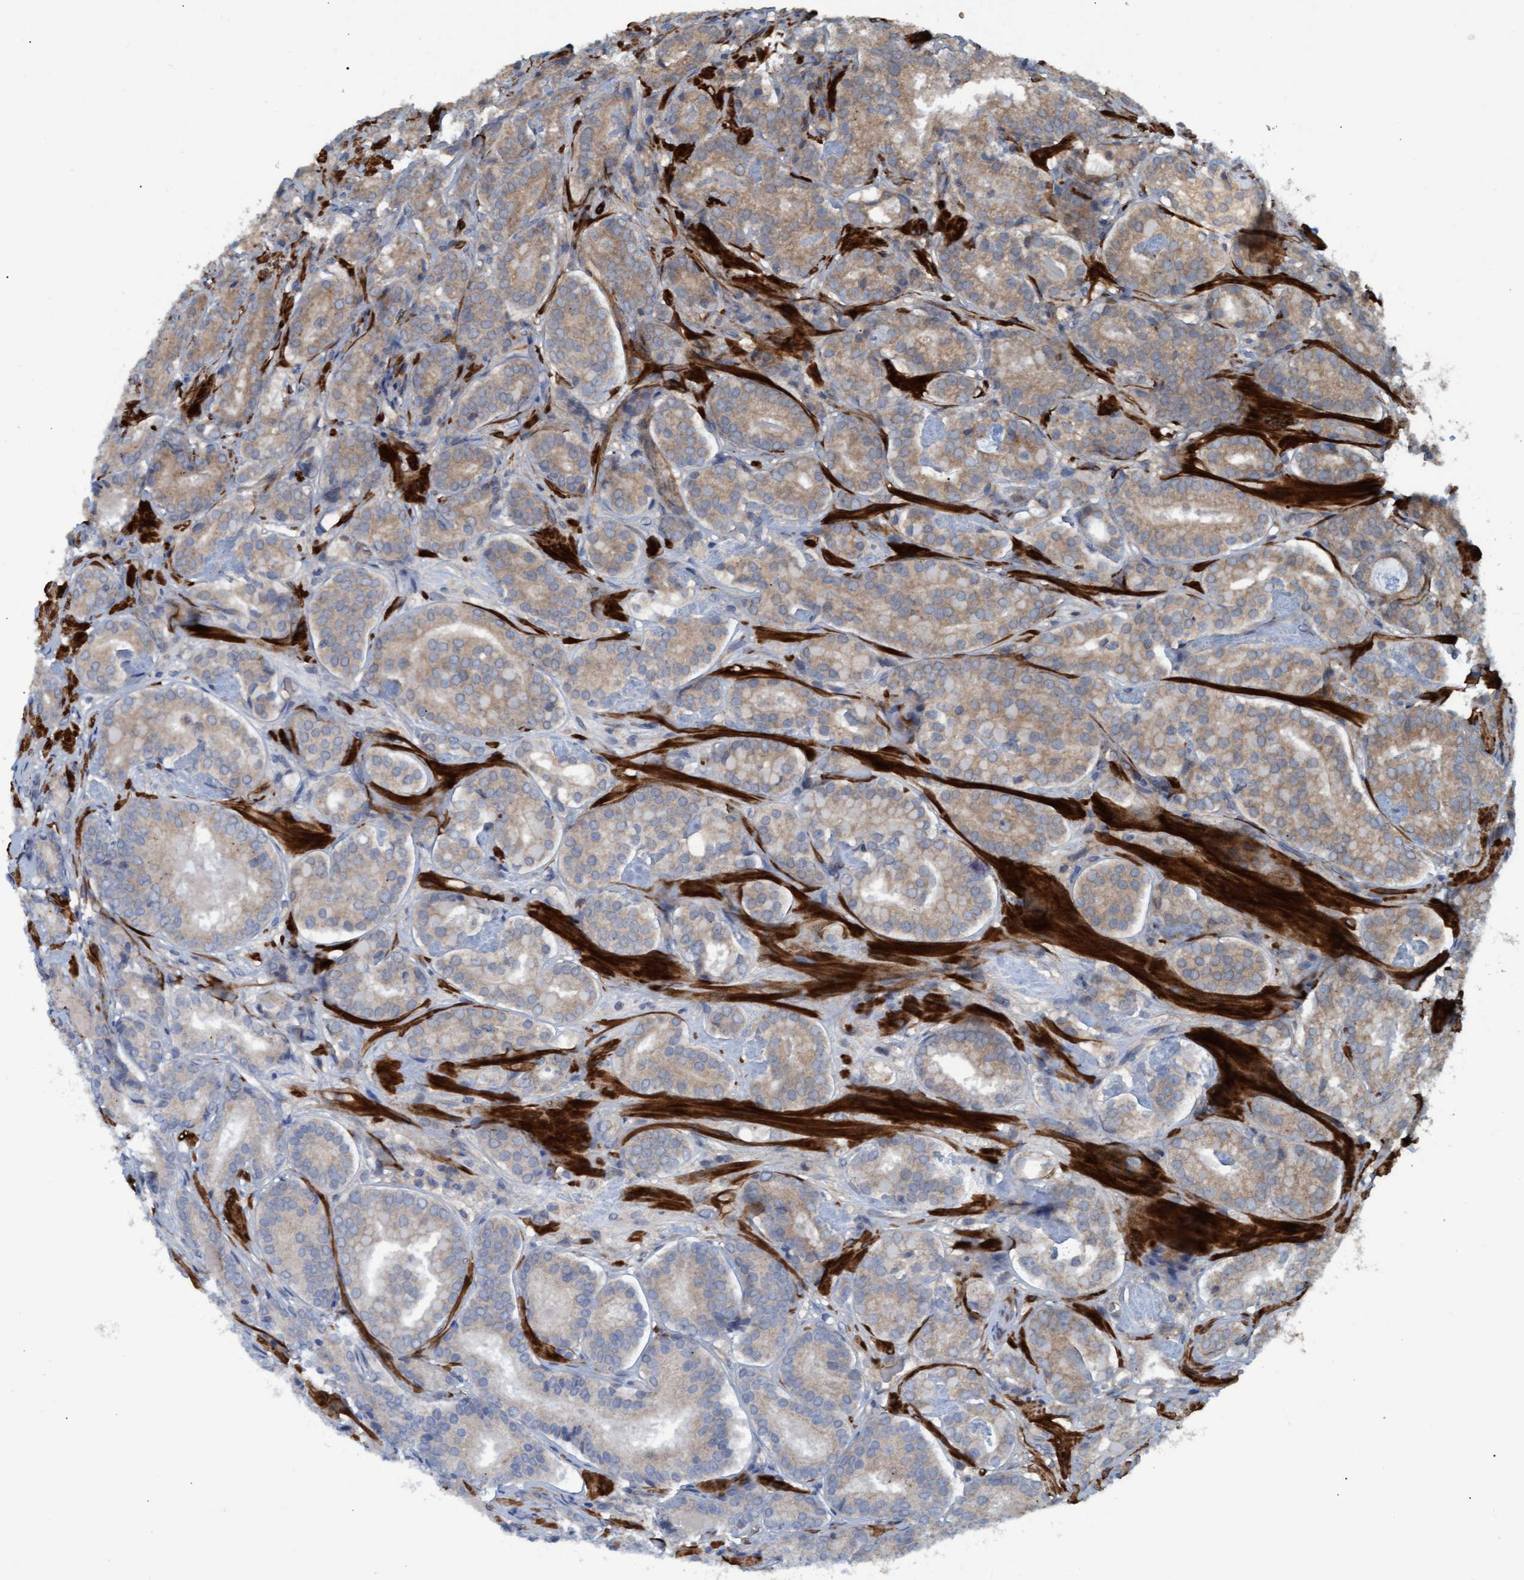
{"staining": {"intensity": "moderate", "quantity": "25%-75%", "location": "cytoplasmic/membranous"}, "tissue": "prostate cancer", "cell_type": "Tumor cells", "image_type": "cancer", "snomed": [{"axis": "morphology", "description": "Adenocarcinoma, Low grade"}, {"axis": "topography", "description": "Prostate"}], "caption": "A brown stain shows moderate cytoplasmic/membranous staining of a protein in human low-grade adenocarcinoma (prostate) tumor cells. Ihc stains the protein in brown and the nuclei are stained blue.", "gene": "GGT6", "patient": {"sex": "male", "age": 69}}